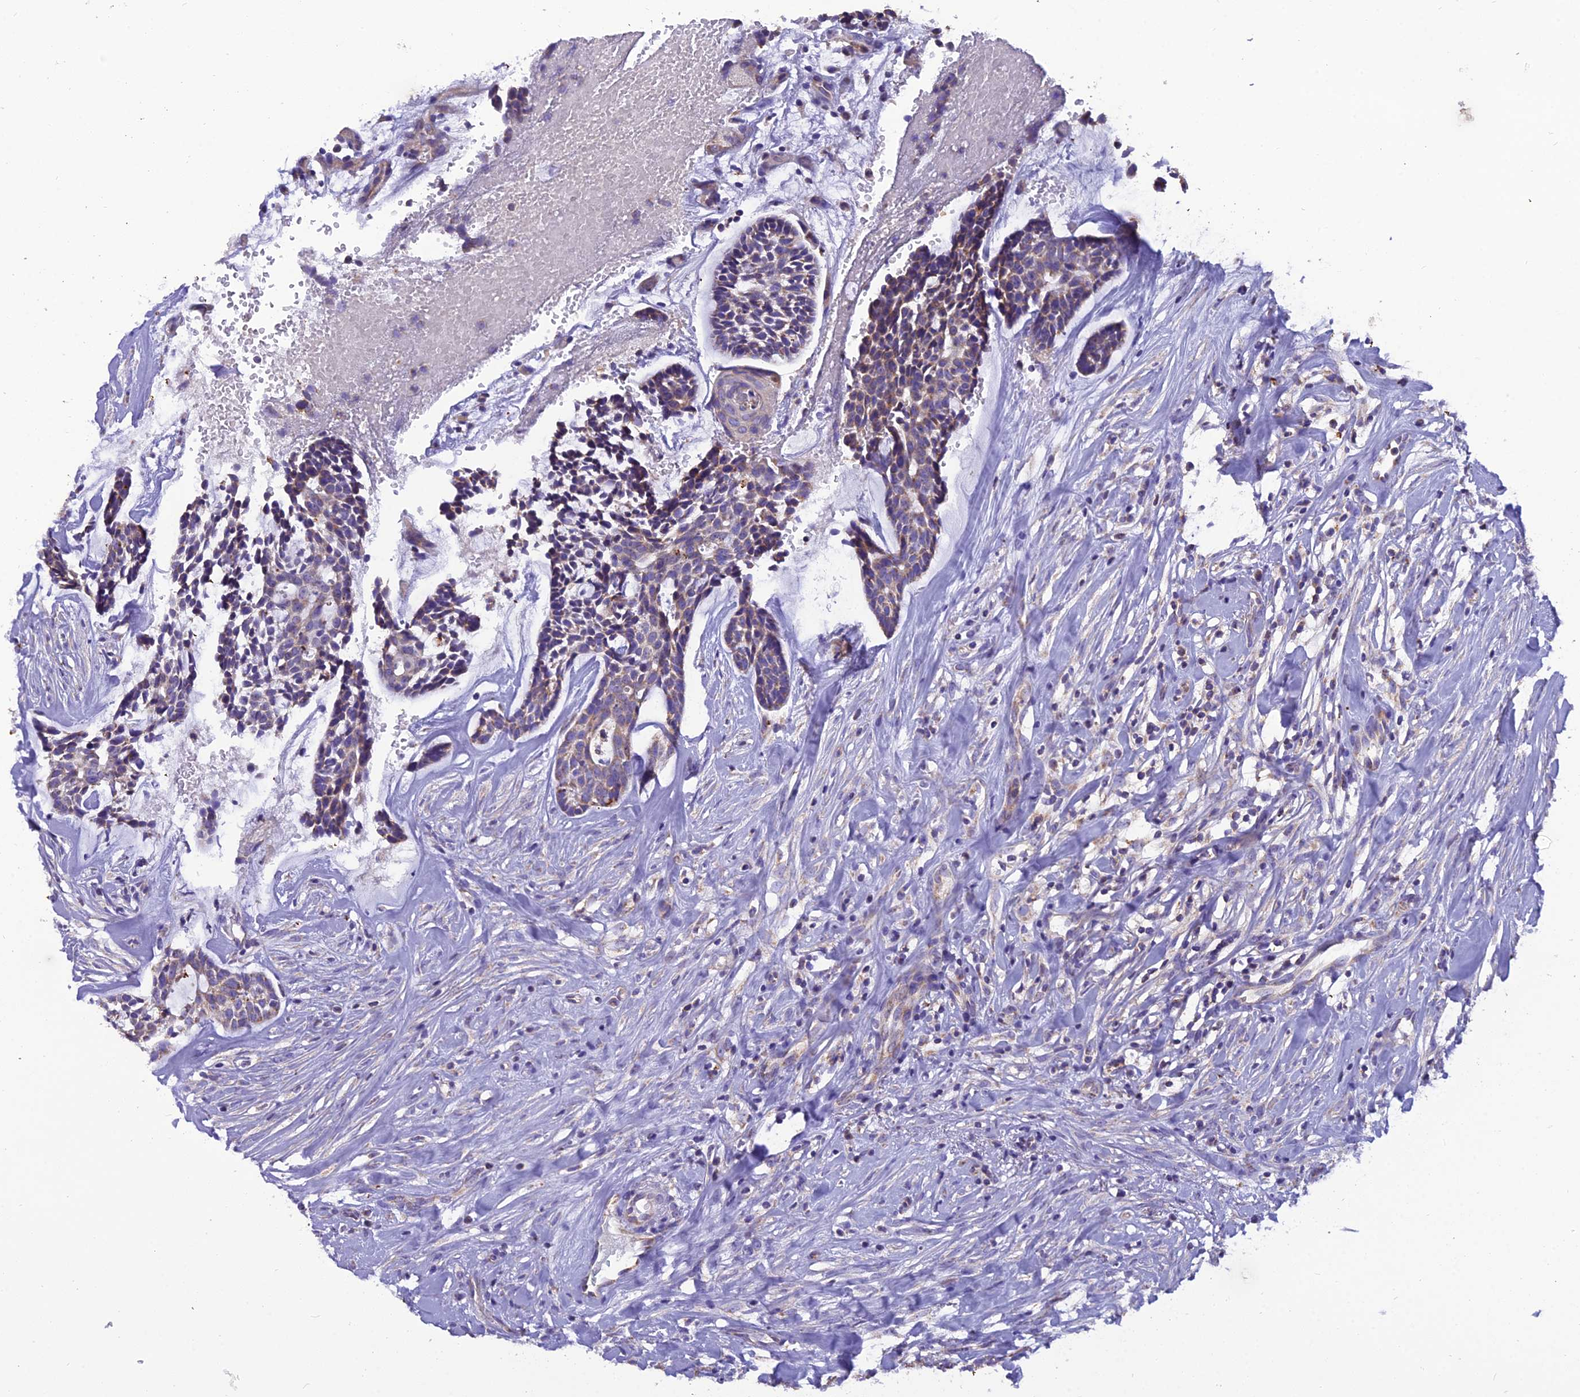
{"staining": {"intensity": "weak", "quantity": ">75%", "location": "cytoplasmic/membranous"}, "tissue": "head and neck cancer", "cell_type": "Tumor cells", "image_type": "cancer", "snomed": [{"axis": "morphology", "description": "Normal tissue, NOS"}, {"axis": "morphology", "description": "Adenocarcinoma, NOS"}, {"axis": "topography", "description": "Subcutis"}, {"axis": "topography", "description": "Nasopharynx"}, {"axis": "topography", "description": "Head-Neck"}], "caption": "A low amount of weak cytoplasmic/membranous expression is identified in about >75% of tumor cells in head and neck adenocarcinoma tissue.", "gene": "GPD1", "patient": {"sex": "female", "age": 73}}